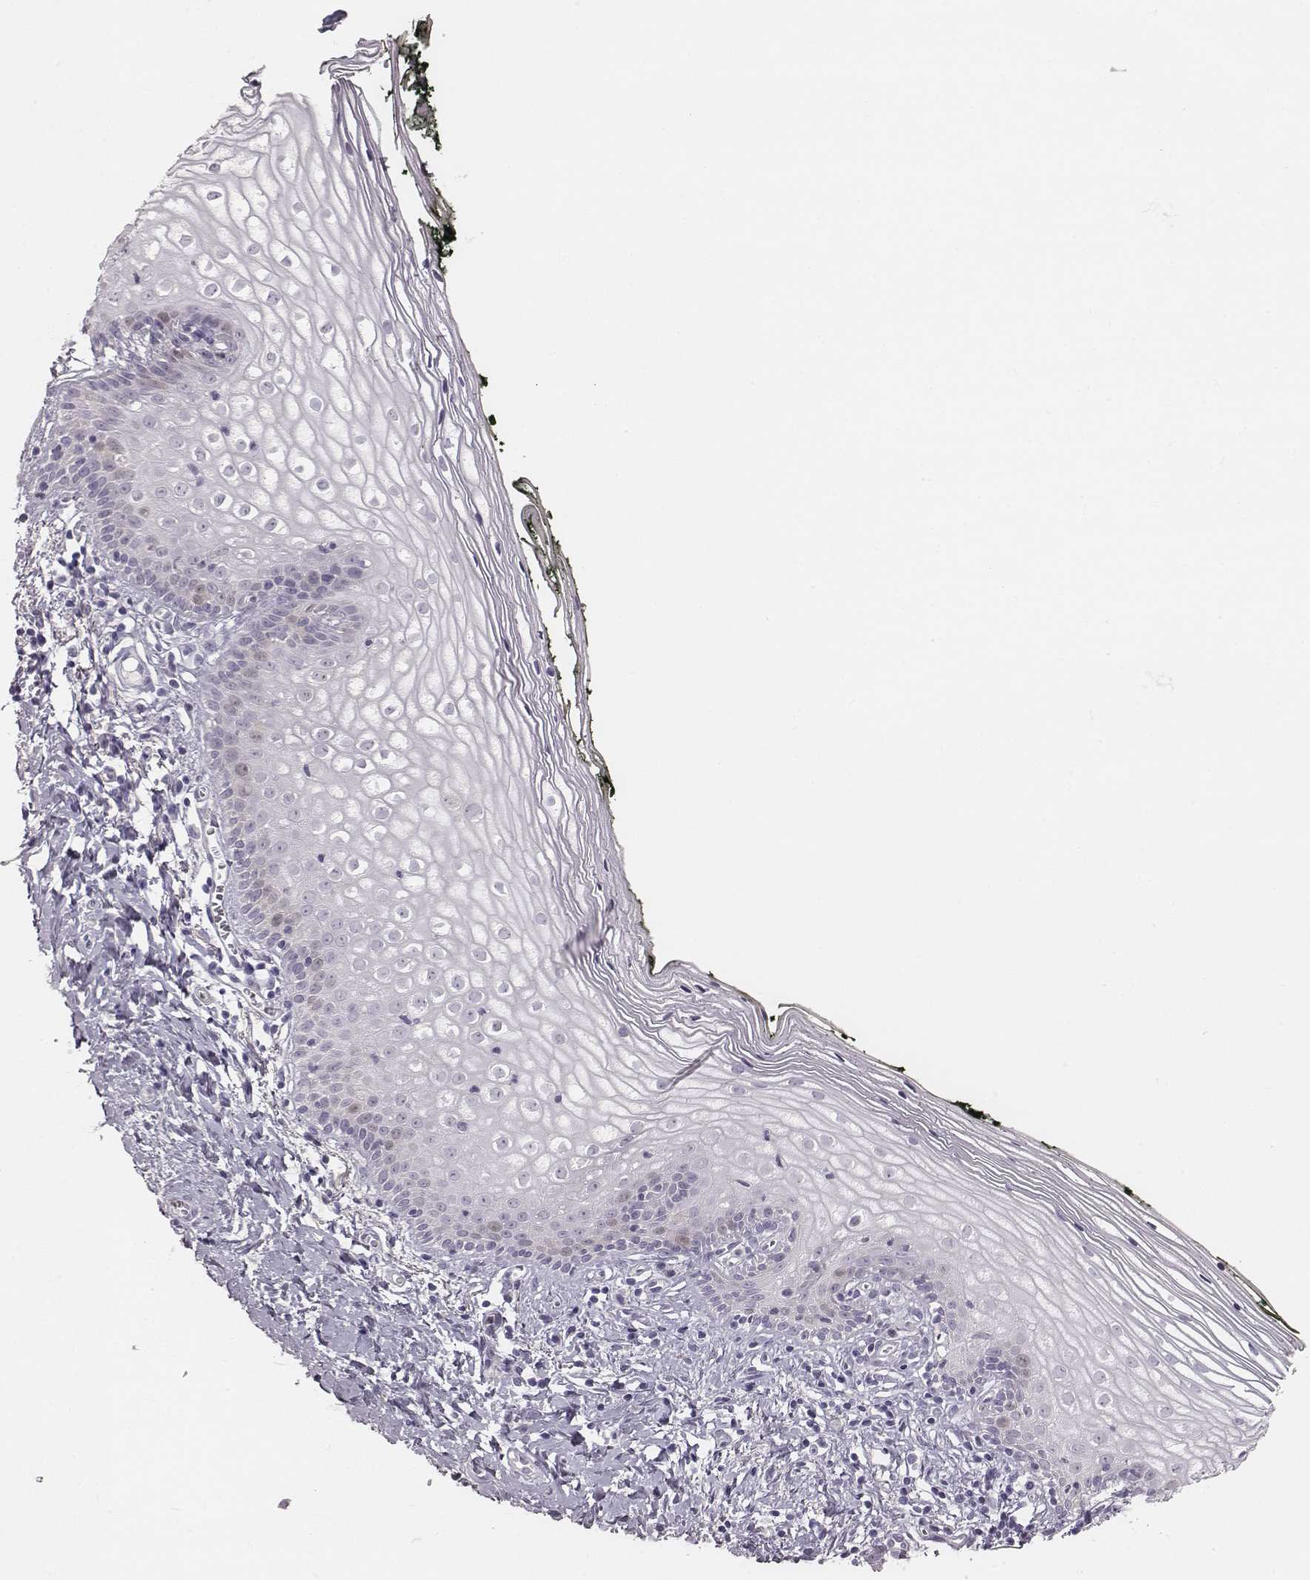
{"staining": {"intensity": "negative", "quantity": "none", "location": "none"}, "tissue": "vagina", "cell_type": "Squamous epithelial cells", "image_type": "normal", "snomed": [{"axis": "morphology", "description": "Normal tissue, NOS"}, {"axis": "topography", "description": "Vagina"}], "caption": "An immunohistochemistry (IHC) photomicrograph of unremarkable vagina is shown. There is no staining in squamous epithelial cells of vagina.", "gene": "PBK", "patient": {"sex": "female", "age": 47}}